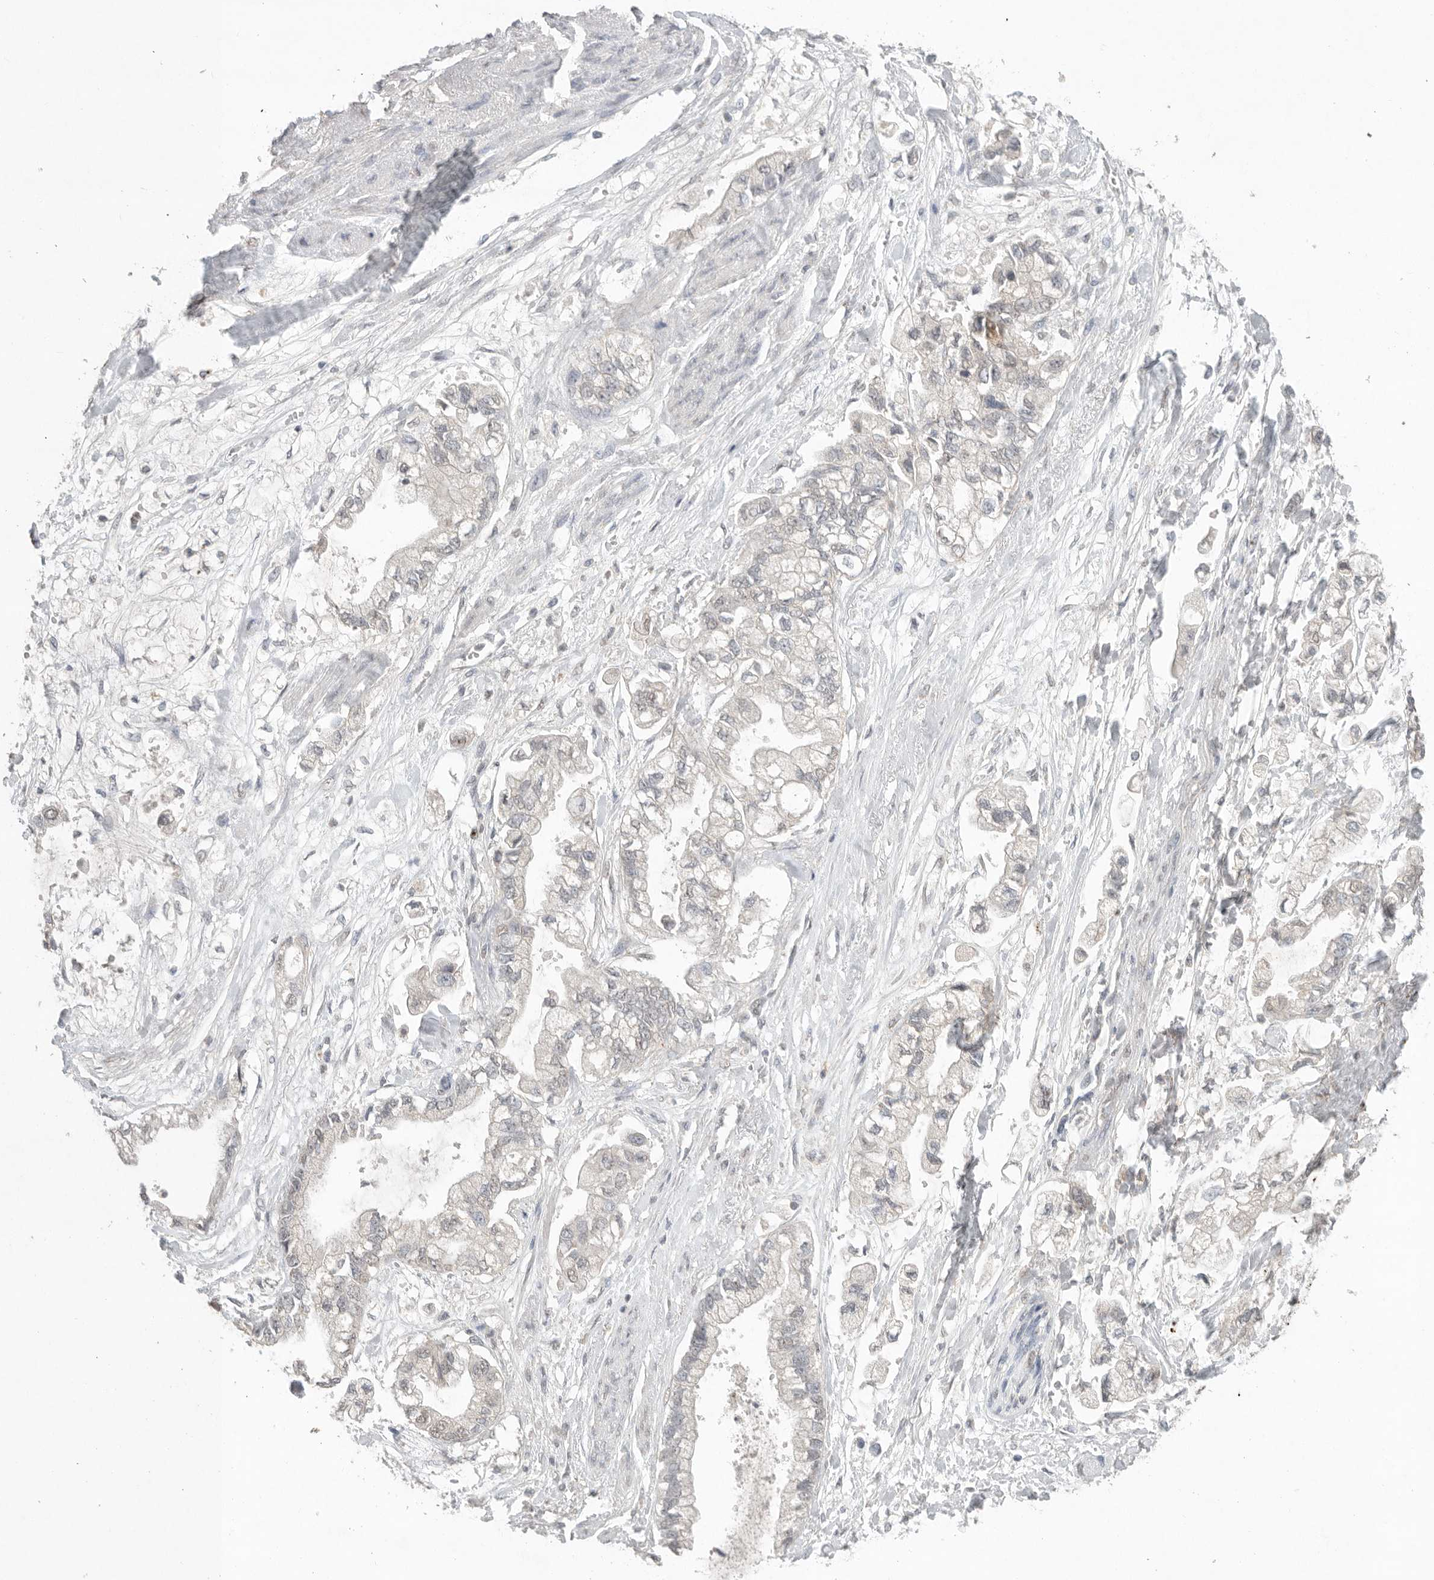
{"staining": {"intensity": "negative", "quantity": "none", "location": "none"}, "tissue": "stomach cancer", "cell_type": "Tumor cells", "image_type": "cancer", "snomed": [{"axis": "morphology", "description": "Normal tissue, NOS"}, {"axis": "morphology", "description": "Adenocarcinoma, NOS"}, {"axis": "topography", "description": "Stomach"}], "caption": "This is an immunohistochemistry (IHC) histopathology image of human stomach adenocarcinoma. There is no expression in tumor cells.", "gene": "KLK5", "patient": {"sex": "male", "age": 62}}